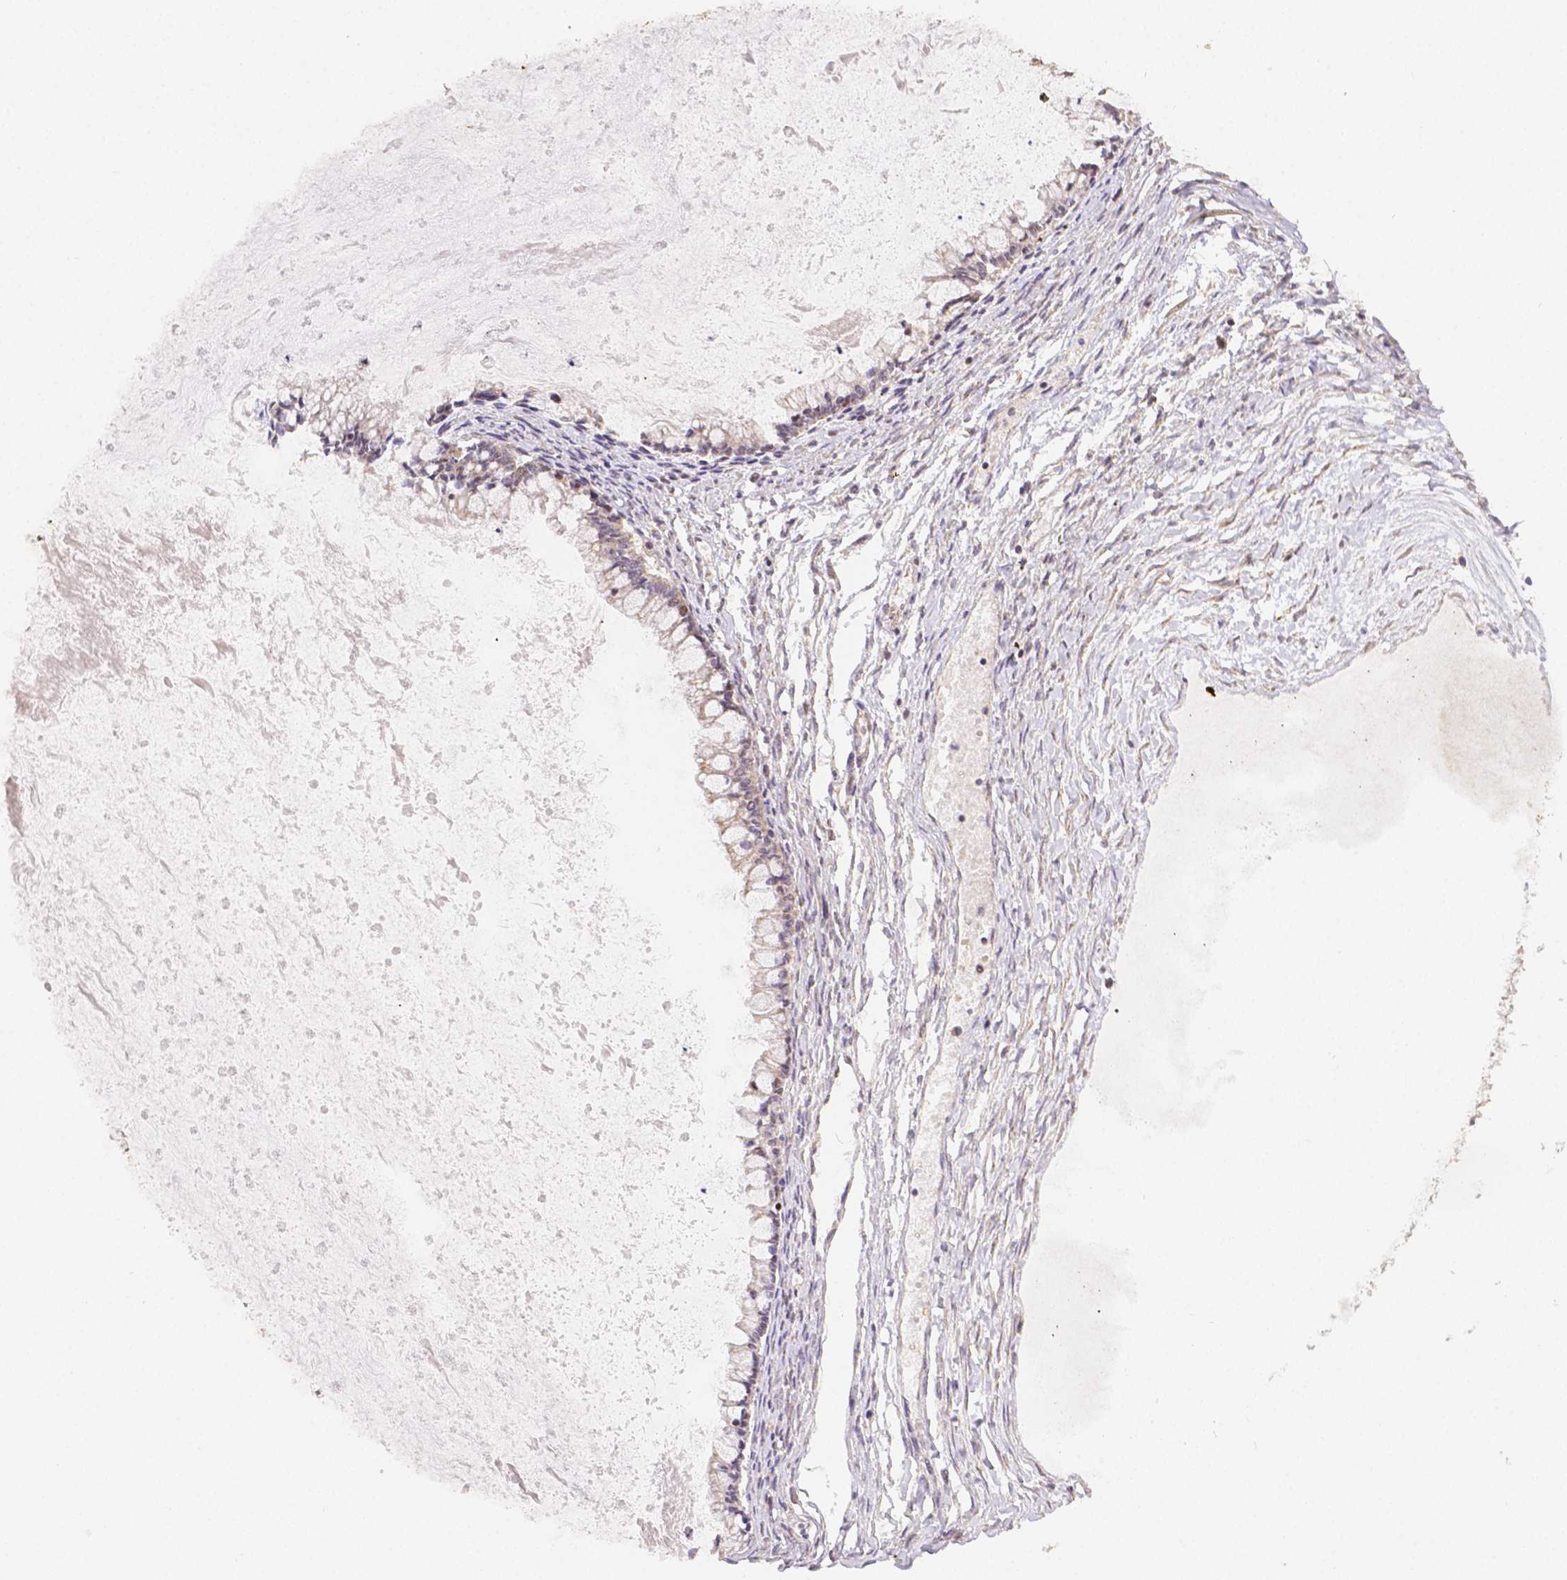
{"staining": {"intensity": "weak", "quantity": "<25%", "location": "cytoplasmic/membranous"}, "tissue": "ovarian cancer", "cell_type": "Tumor cells", "image_type": "cancer", "snomed": [{"axis": "morphology", "description": "Cystadenocarcinoma, mucinous, NOS"}, {"axis": "topography", "description": "Ovary"}], "caption": "This is a photomicrograph of immunohistochemistry staining of ovarian cancer, which shows no expression in tumor cells.", "gene": "RHOT1", "patient": {"sex": "female", "age": 67}}